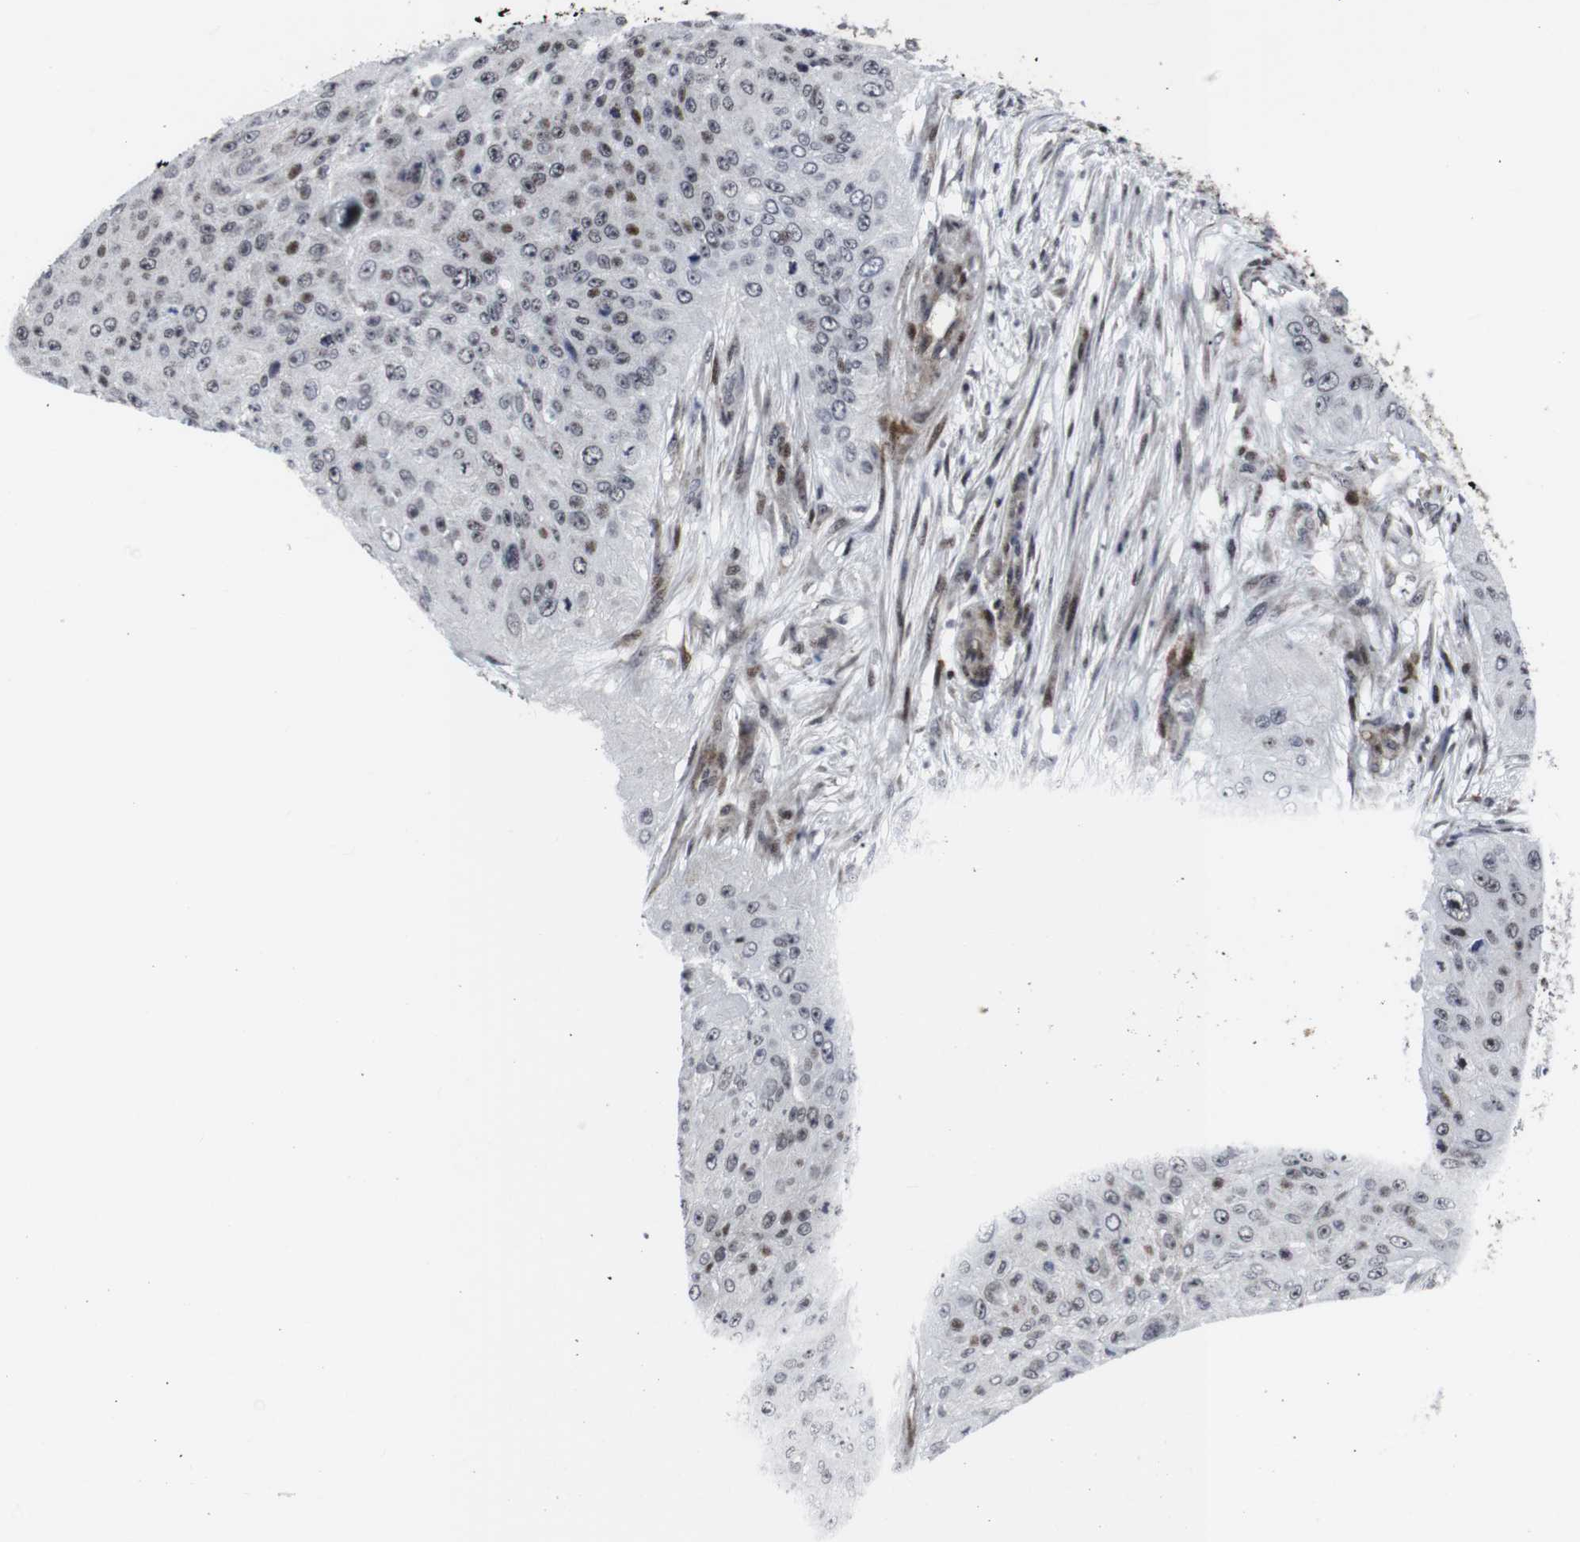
{"staining": {"intensity": "moderate", "quantity": "25%-75%", "location": "nuclear"}, "tissue": "skin cancer", "cell_type": "Tumor cells", "image_type": "cancer", "snomed": [{"axis": "morphology", "description": "Squamous cell carcinoma, NOS"}, {"axis": "topography", "description": "Skin"}], "caption": "Immunohistochemistry (IHC) of human skin cancer (squamous cell carcinoma) shows medium levels of moderate nuclear positivity in about 25%-75% of tumor cells.", "gene": "MLH1", "patient": {"sex": "female", "age": 80}}